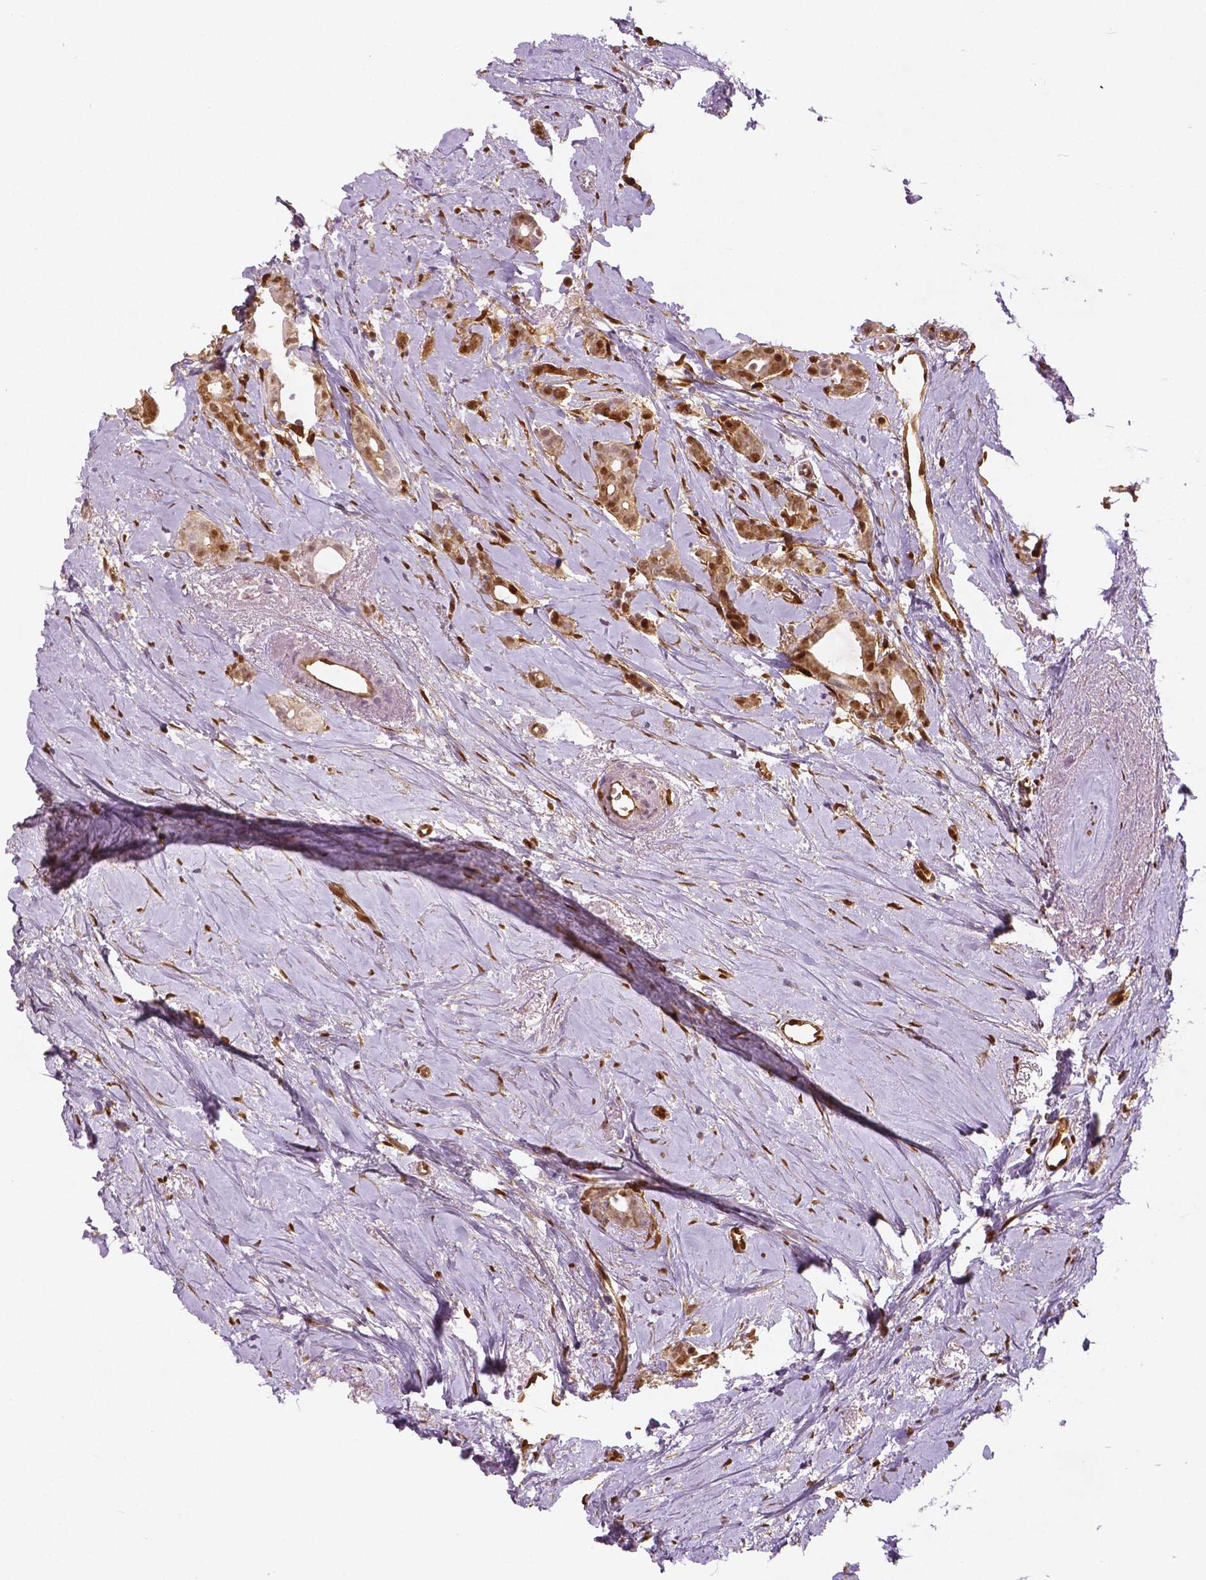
{"staining": {"intensity": "moderate", "quantity": ">75%", "location": "cytoplasmic/membranous,nuclear"}, "tissue": "breast cancer", "cell_type": "Tumor cells", "image_type": "cancer", "snomed": [{"axis": "morphology", "description": "Duct carcinoma"}, {"axis": "topography", "description": "Breast"}], "caption": "Immunohistochemical staining of human intraductal carcinoma (breast) reveals moderate cytoplasmic/membranous and nuclear protein expression in about >75% of tumor cells.", "gene": "WWTR1", "patient": {"sex": "female", "age": 40}}